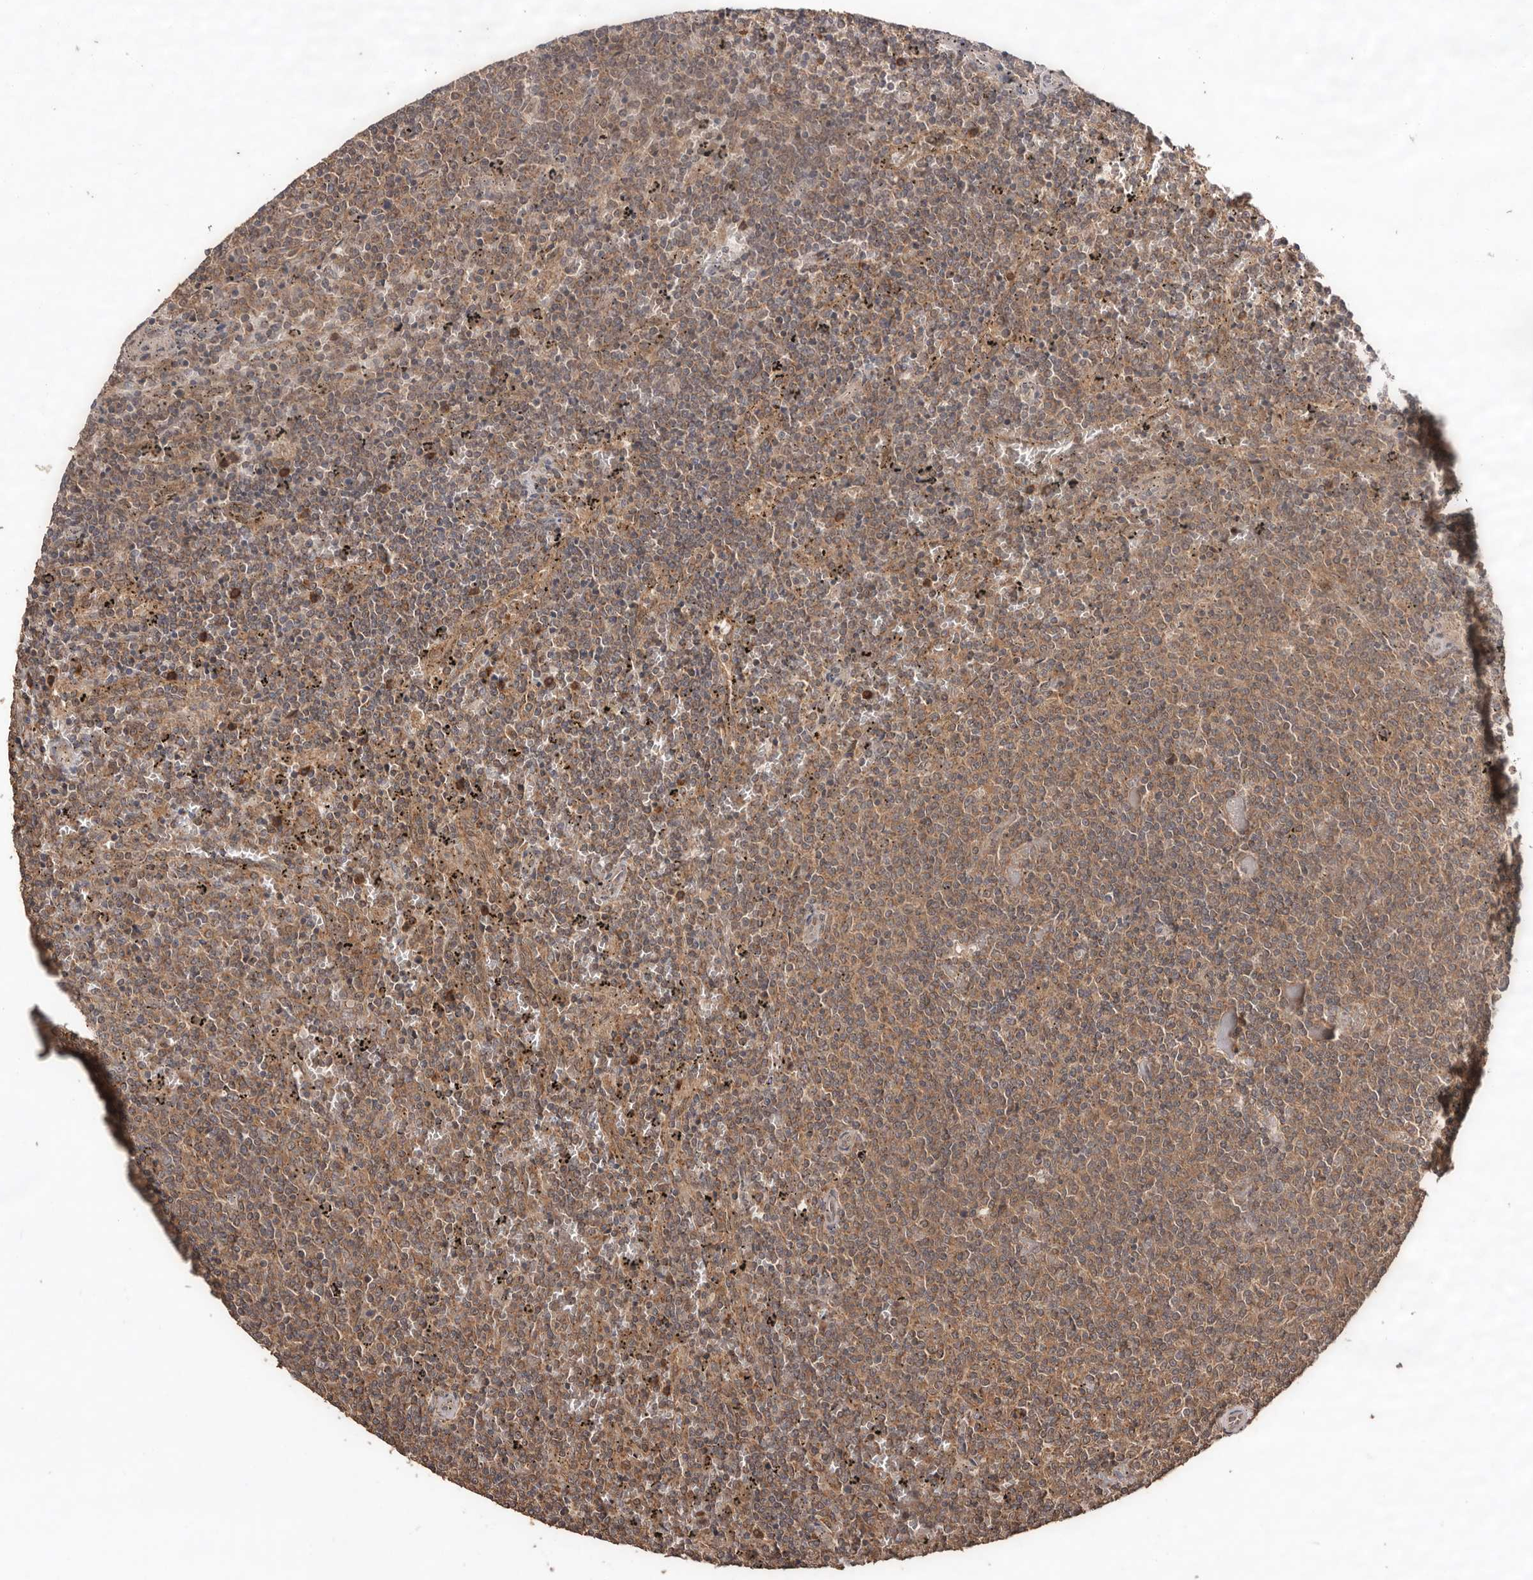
{"staining": {"intensity": "moderate", "quantity": ">75%", "location": "cytoplasmic/membranous"}, "tissue": "lymphoma", "cell_type": "Tumor cells", "image_type": "cancer", "snomed": [{"axis": "morphology", "description": "Malignant lymphoma, non-Hodgkin's type, Low grade"}, {"axis": "topography", "description": "Spleen"}], "caption": "A medium amount of moderate cytoplasmic/membranous staining is identified in approximately >75% of tumor cells in low-grade malignant lymphoma, non-Hodgkin's type tissue. (Brightfield microscopy of DAB IHC at high magnification).", "gene": "RWDD1", "patient": {"sex": "female", "age": 50}}